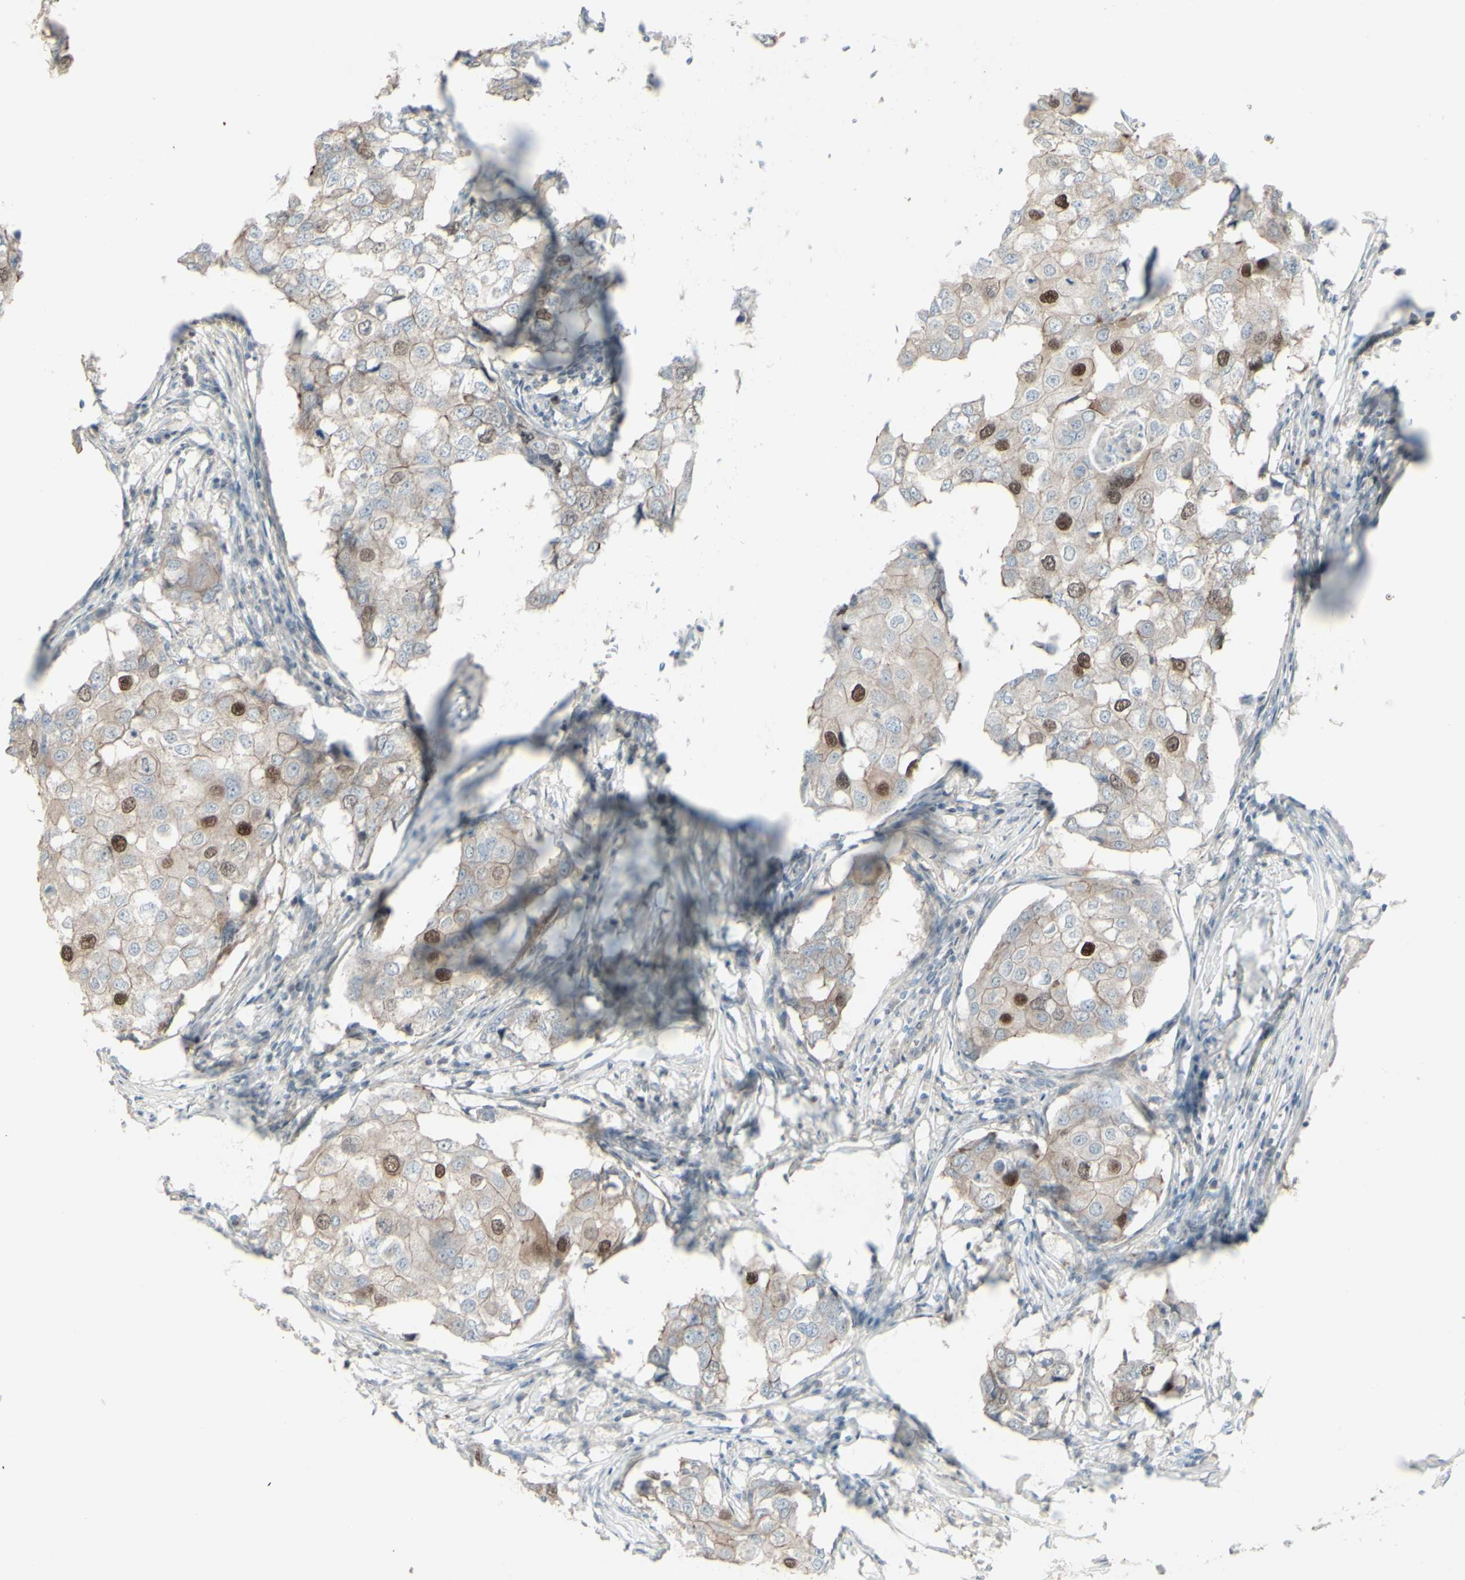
{"staining": {"intensity": "strong", "quantity": "25%-75%", "location": "nuclear"}, "tissue": "breast cancer", "cell_type": "Tumor cells", "image_type": "cancer", "snomed": [{"axis": "morphology", "description": "Duct carcinoma"}, {"axis": "topography", "description": "Breast"}], "caption": "IHC (DAB) staining of human infiltrating ductal carcinoma (breast) demonstrates strong nuclear protein staining in about 25%-75% of tumor cells. (DAB (3,3'-diaminobenzidine) IHC with brightfield microscopy, high magnification).", "gene": "GMNN", "patient": {"sex": "female", "age": 27}}